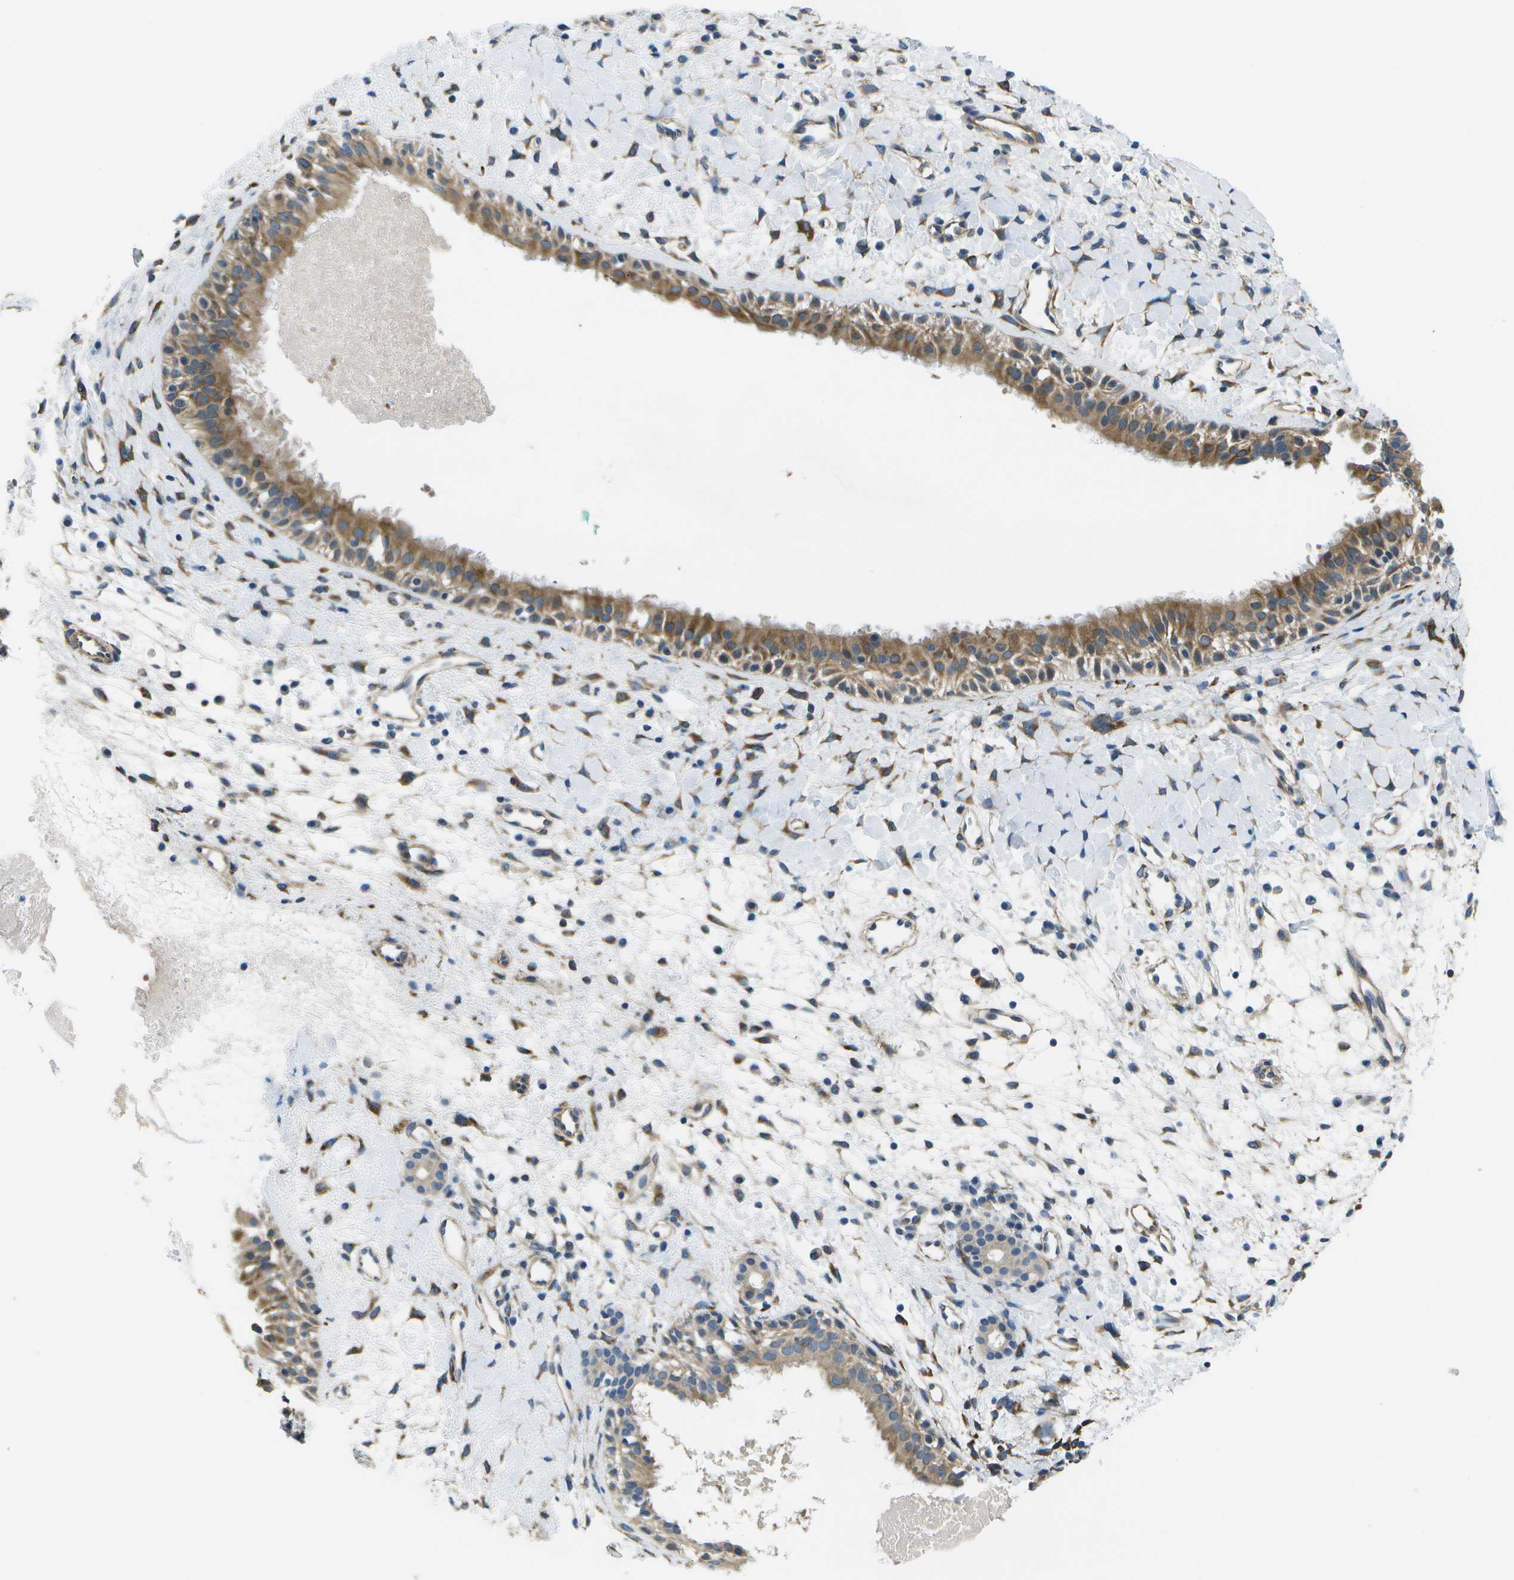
{"staining": {"intensity": "moderate", "quantity": ">75%", "location": "cytoplasmic/membranous"}, "tissue": "nasopharynx", "cell_type": "Respiratory epithelial cells", "image_type": "normal", "snomed": [{"axis": "morphology", "description": "Normal tissue, NOS"}, {"axis": "topography", "description": "Nasopharynx"}], "caption": "Brown immunohistochemical staining in normal human nasopharynx shows moderate cytoplasmic/membranous positivity in about >75% of respiratory epithelial cells.", "gene": "P3H1", "patient": {"sex": "male", "age": 22}}